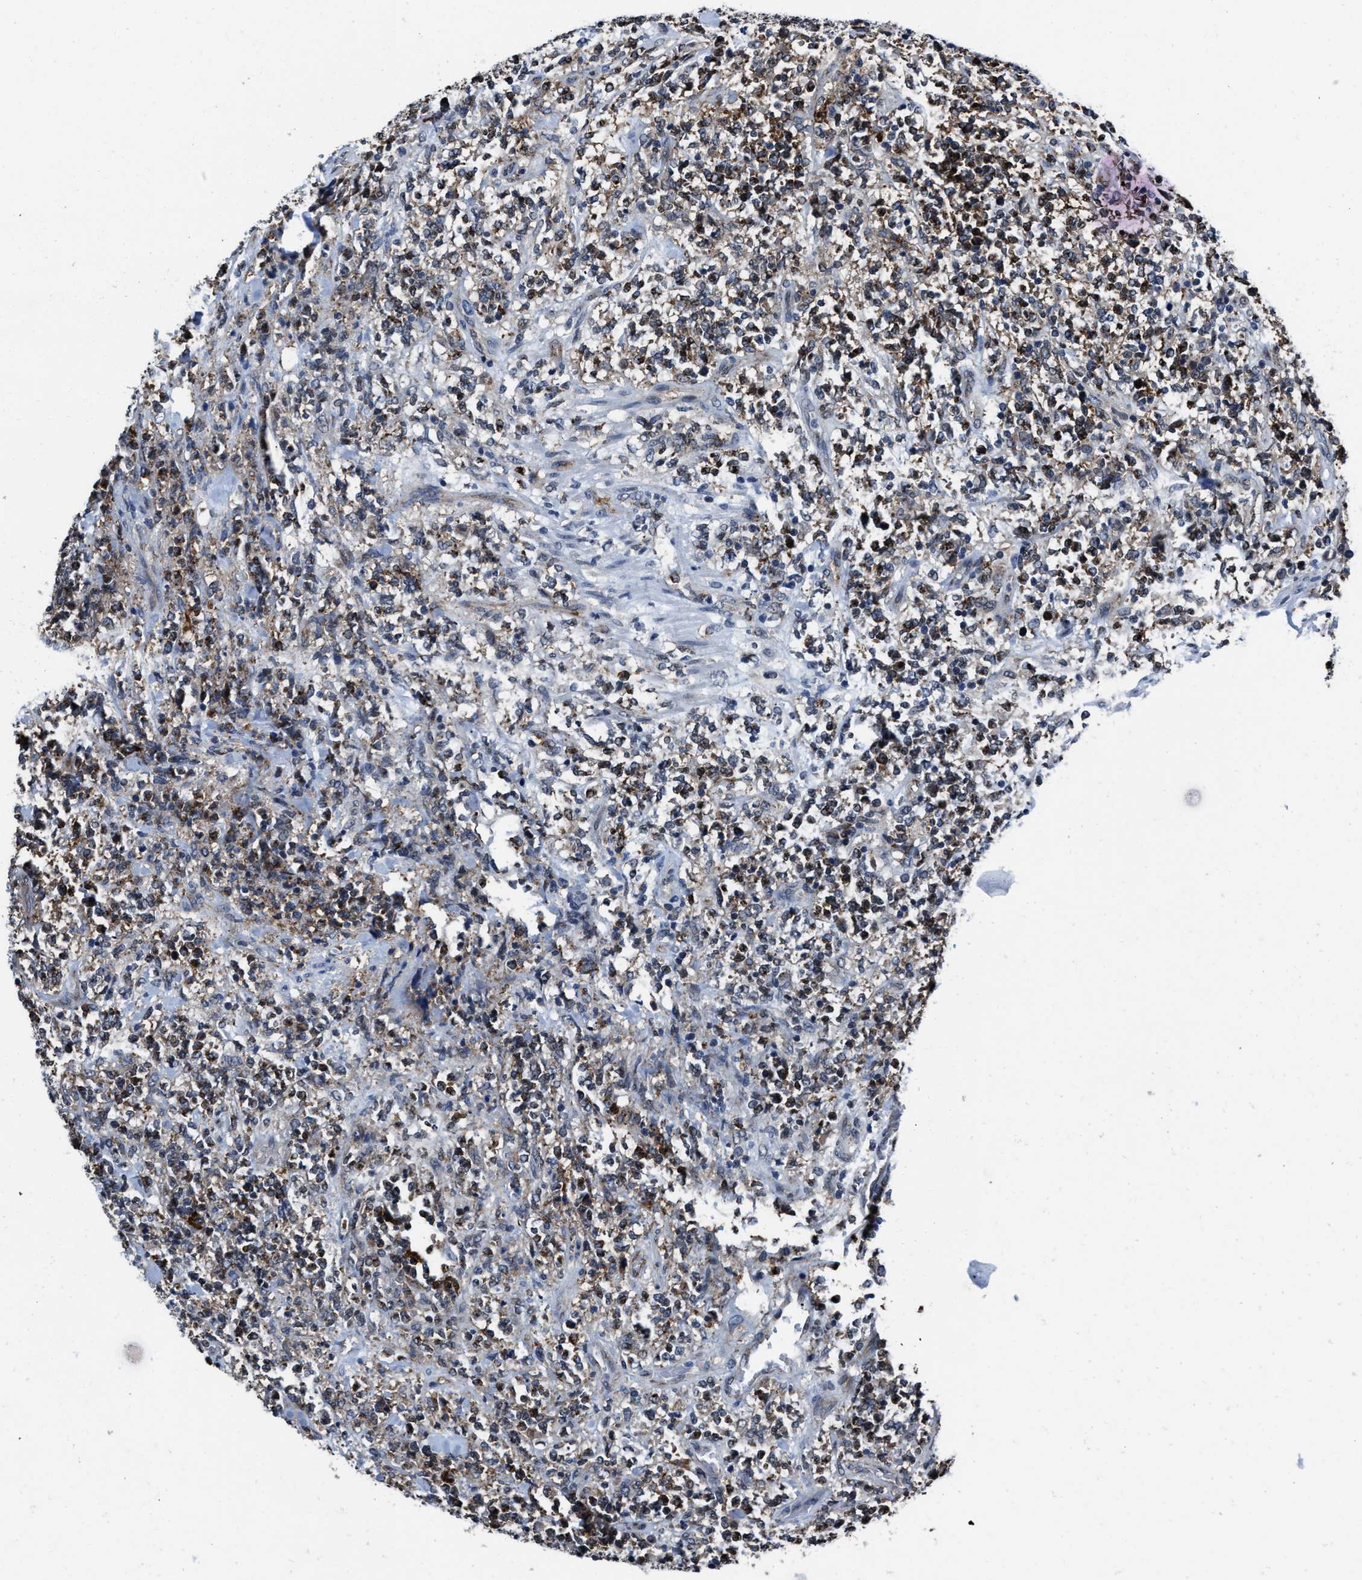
{"staining": {"intensity": "moderate", "quantity": "<25%", "location": "cytoplasmic/membranous"}, "tissue": "lymphoma", "cell_type": "Tumor cells", "image_type": "cancer", "snomed": [{"axis": "morphology", "description": "Malignant lymphoma, non-Hodgkin's type, High grade"}, {"axis": "topography", "description": "Soft tissue"}], "caption": "Lymphoma tissue reveals moderate cytoplasmic/membranous staining in about <25% of tumor cells The staining was performed using DAB, with brown indicating positive protein expression. Nuclei are stained blue with hematoxylin.", "gene": "MARCKSL1", "patient": {"sex": "male", "age": 18}}